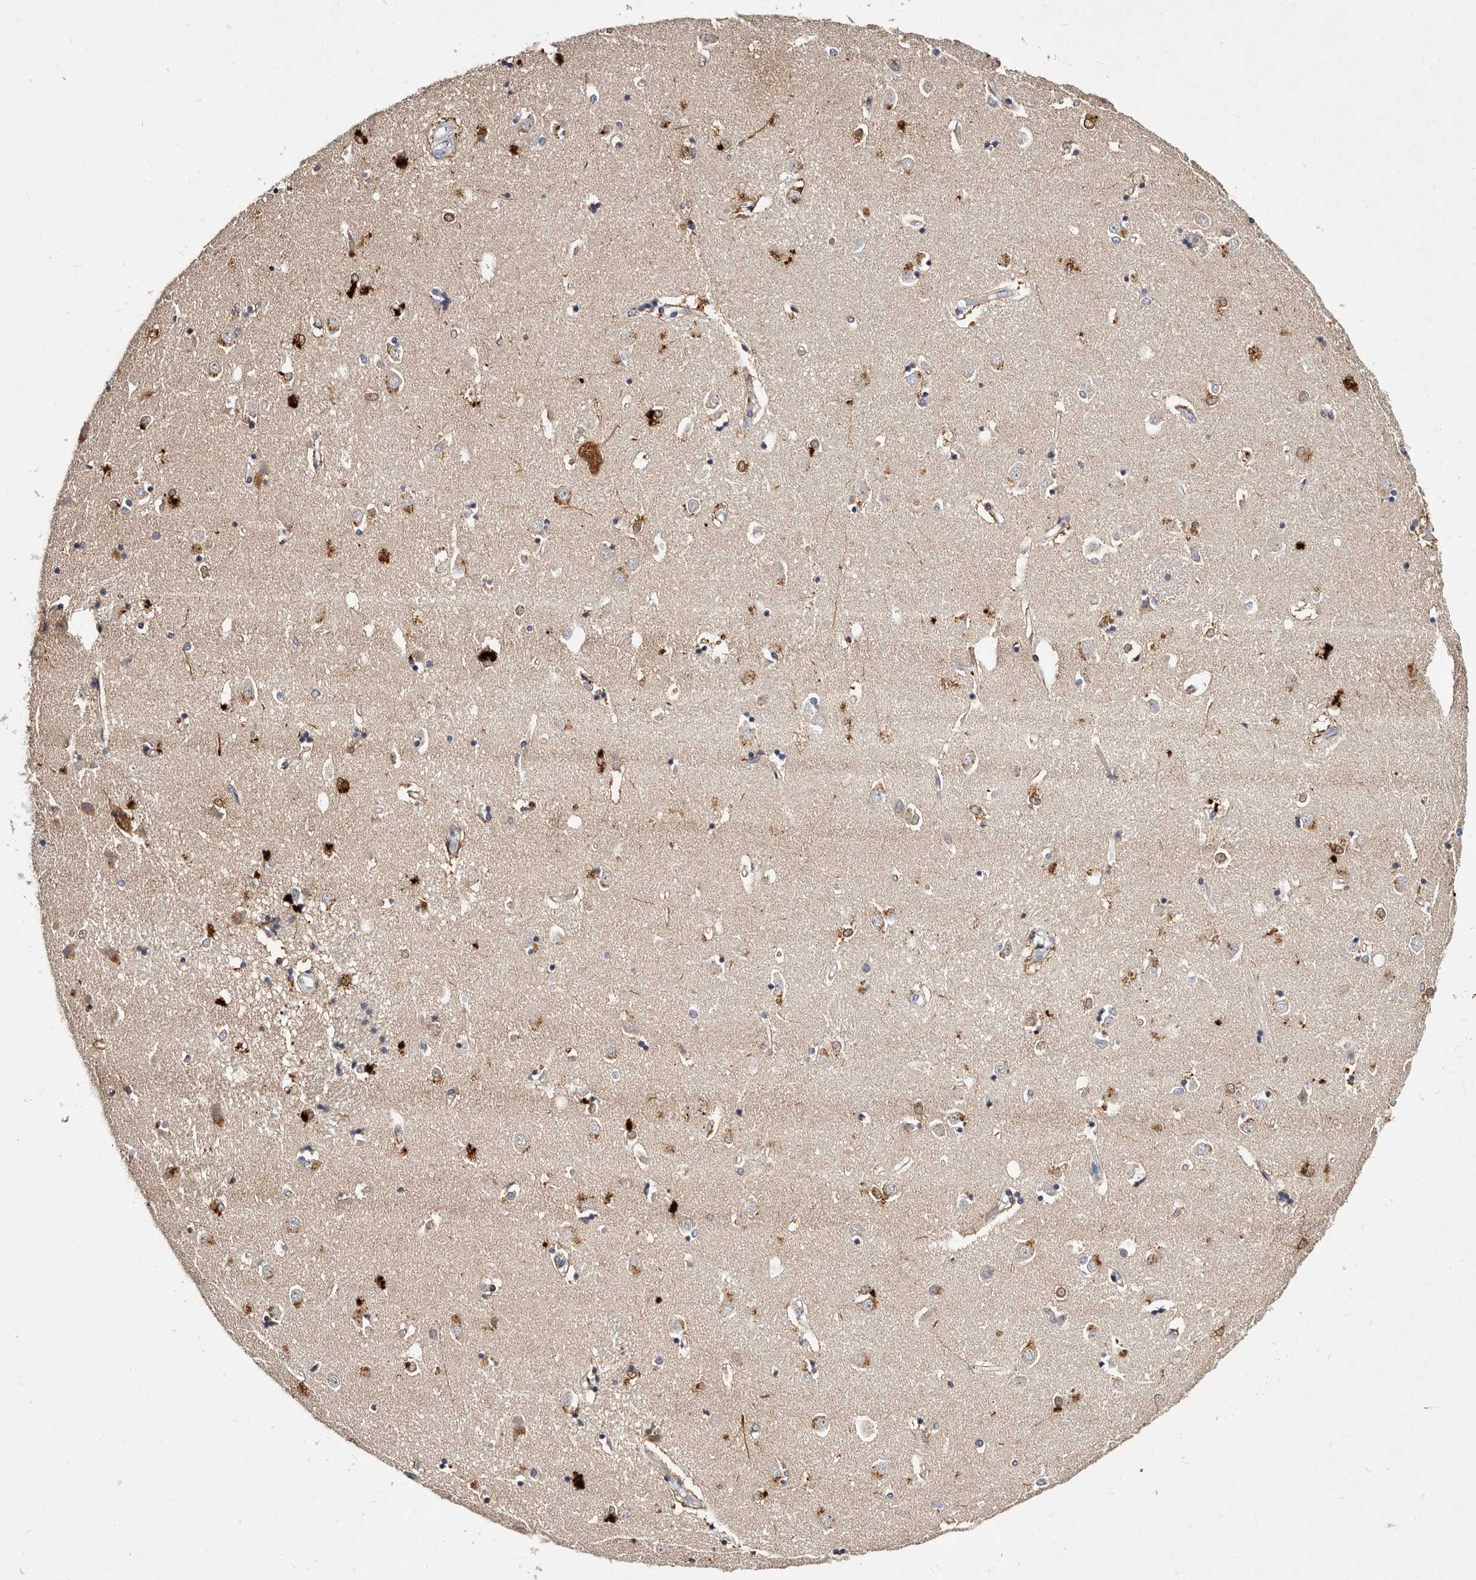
{"staining": {"intensity": "moderate", "quantity": "<25%", "location": "cytoplasmic/membranous"}, "tissue": "caudate", "cell_type": "Glial cells", "image_type": "normal", "snomed": [{"axis": "morphology", "description": "Normal tissue, NOS"}, {"axis": "topography", "description": "Lateral ventricle wall"}], "caption": "This is a histology image of immunohistochemistry staining of normal caudate, which shows moderate positivity in the cytoplasmic/membranous of glial cells.", "gene": "MRPS33", "patient": {"sex": "male", "age": 45}}